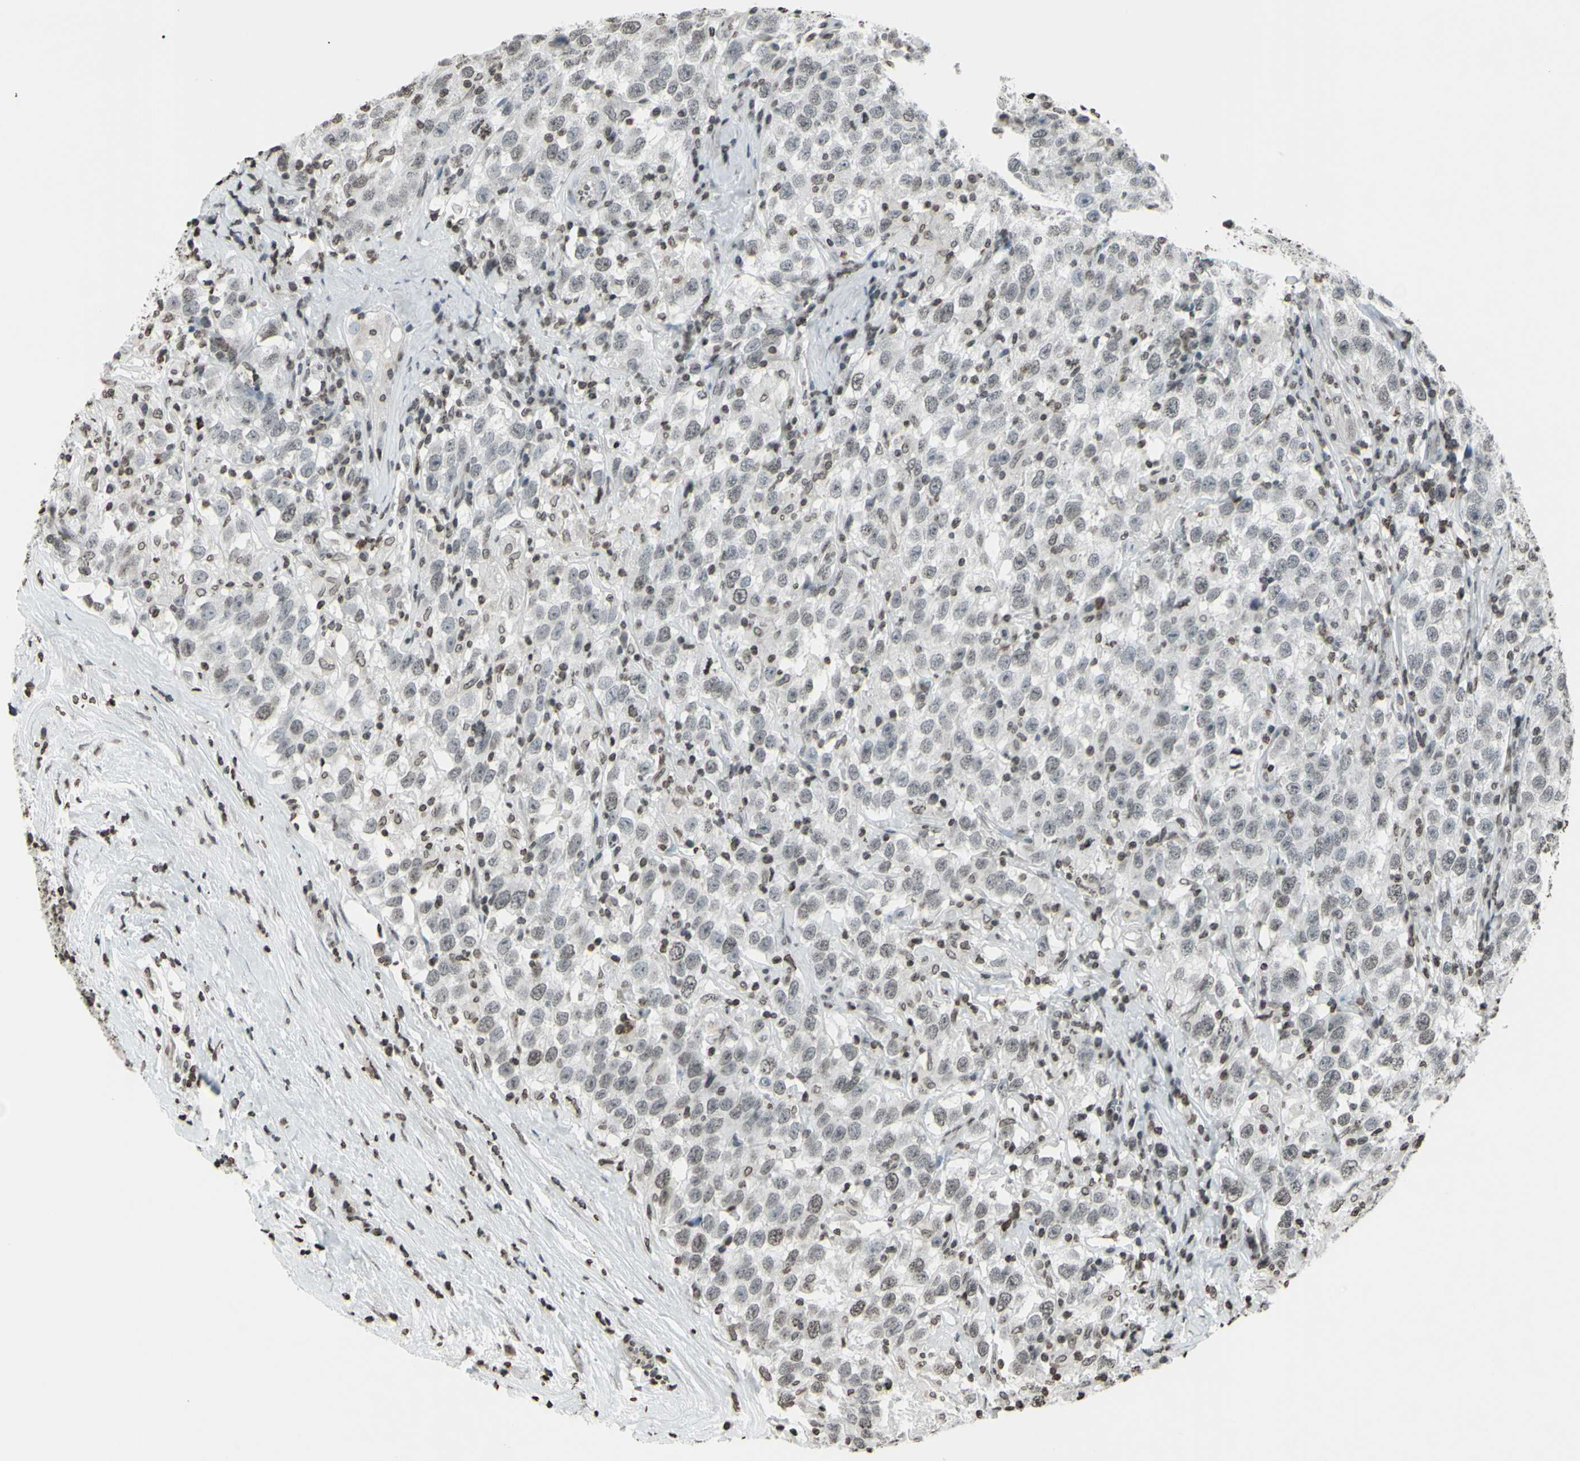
{"staining": {"intensity": "weak", "quantity": "<25%", "location": "nuclear"}, "tissue": "testis cancer", "cell_type": "Tumor cells", "image_type": "cancer", "snomed": [{"axis": "morphology", "description": "Seminoma, NOS"}, {"axis": "topography", "description": "Testis"}], "caption": "Immunohistochemical staining of human testis cancer (seminoma) exhibits no significant expression in tumor cells.", "gene": "CD79B", "patient": {"sex": "male", "age": 41}}